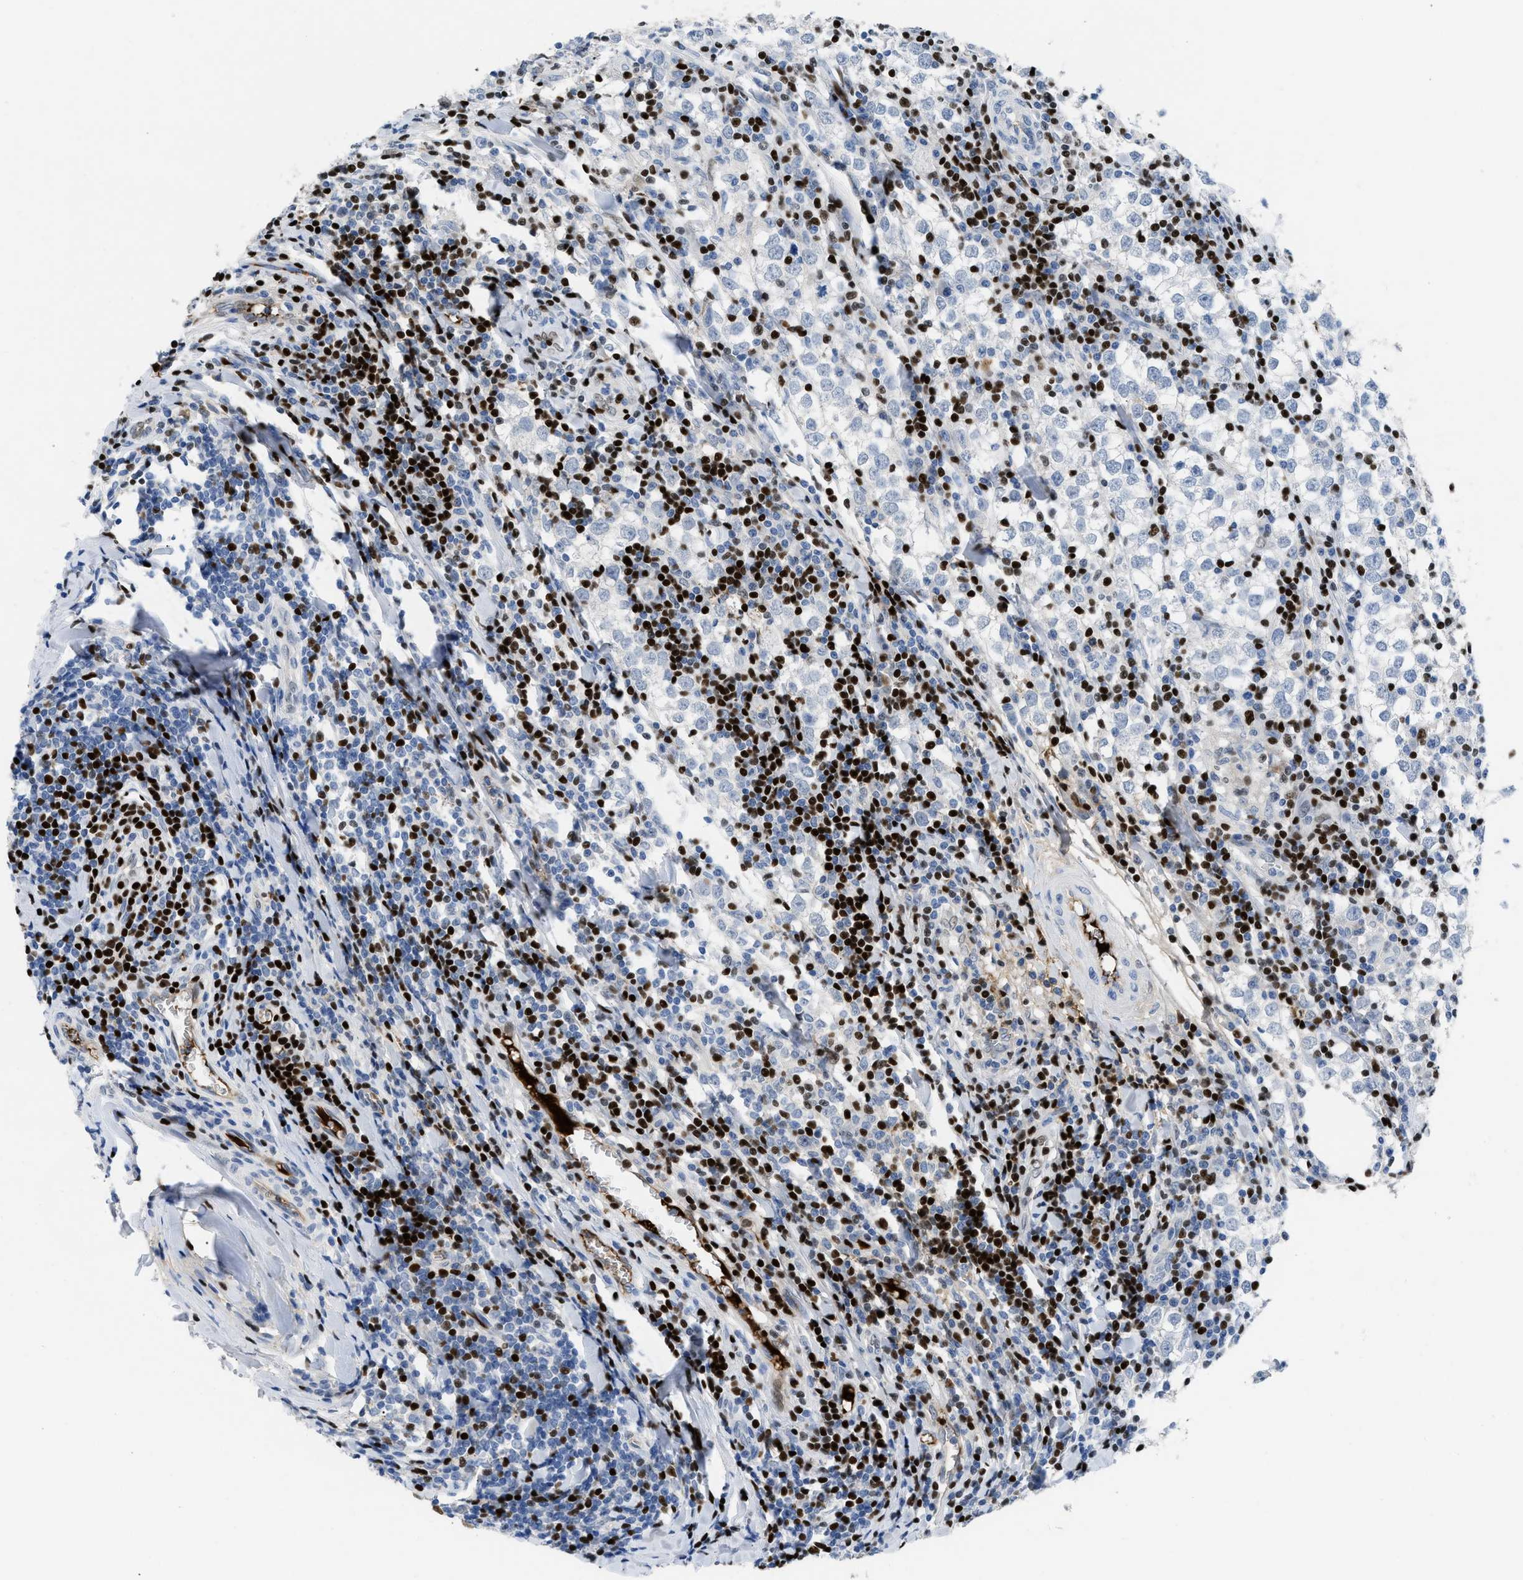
{"staining": {"intensity": "negative", "quantity": "none", "location": "none"}, "tissue": "testis cancer", "cell_type": "Tumor cells", "image_type": "cancer", "snomed": [{"axis": "morphology", "description": "Seminoma, NOS"}, {"axis": "morphology", "description": "Carcinoma, Embryonal, NOS"}, {"axis": "topography", "description": "Testis"}], "caption": "Tumor cells are negative for brown protein staining in testis embryonal carcinoma.", "gene": "LEF1", "patient": {"sex": "male", "age": 36}}